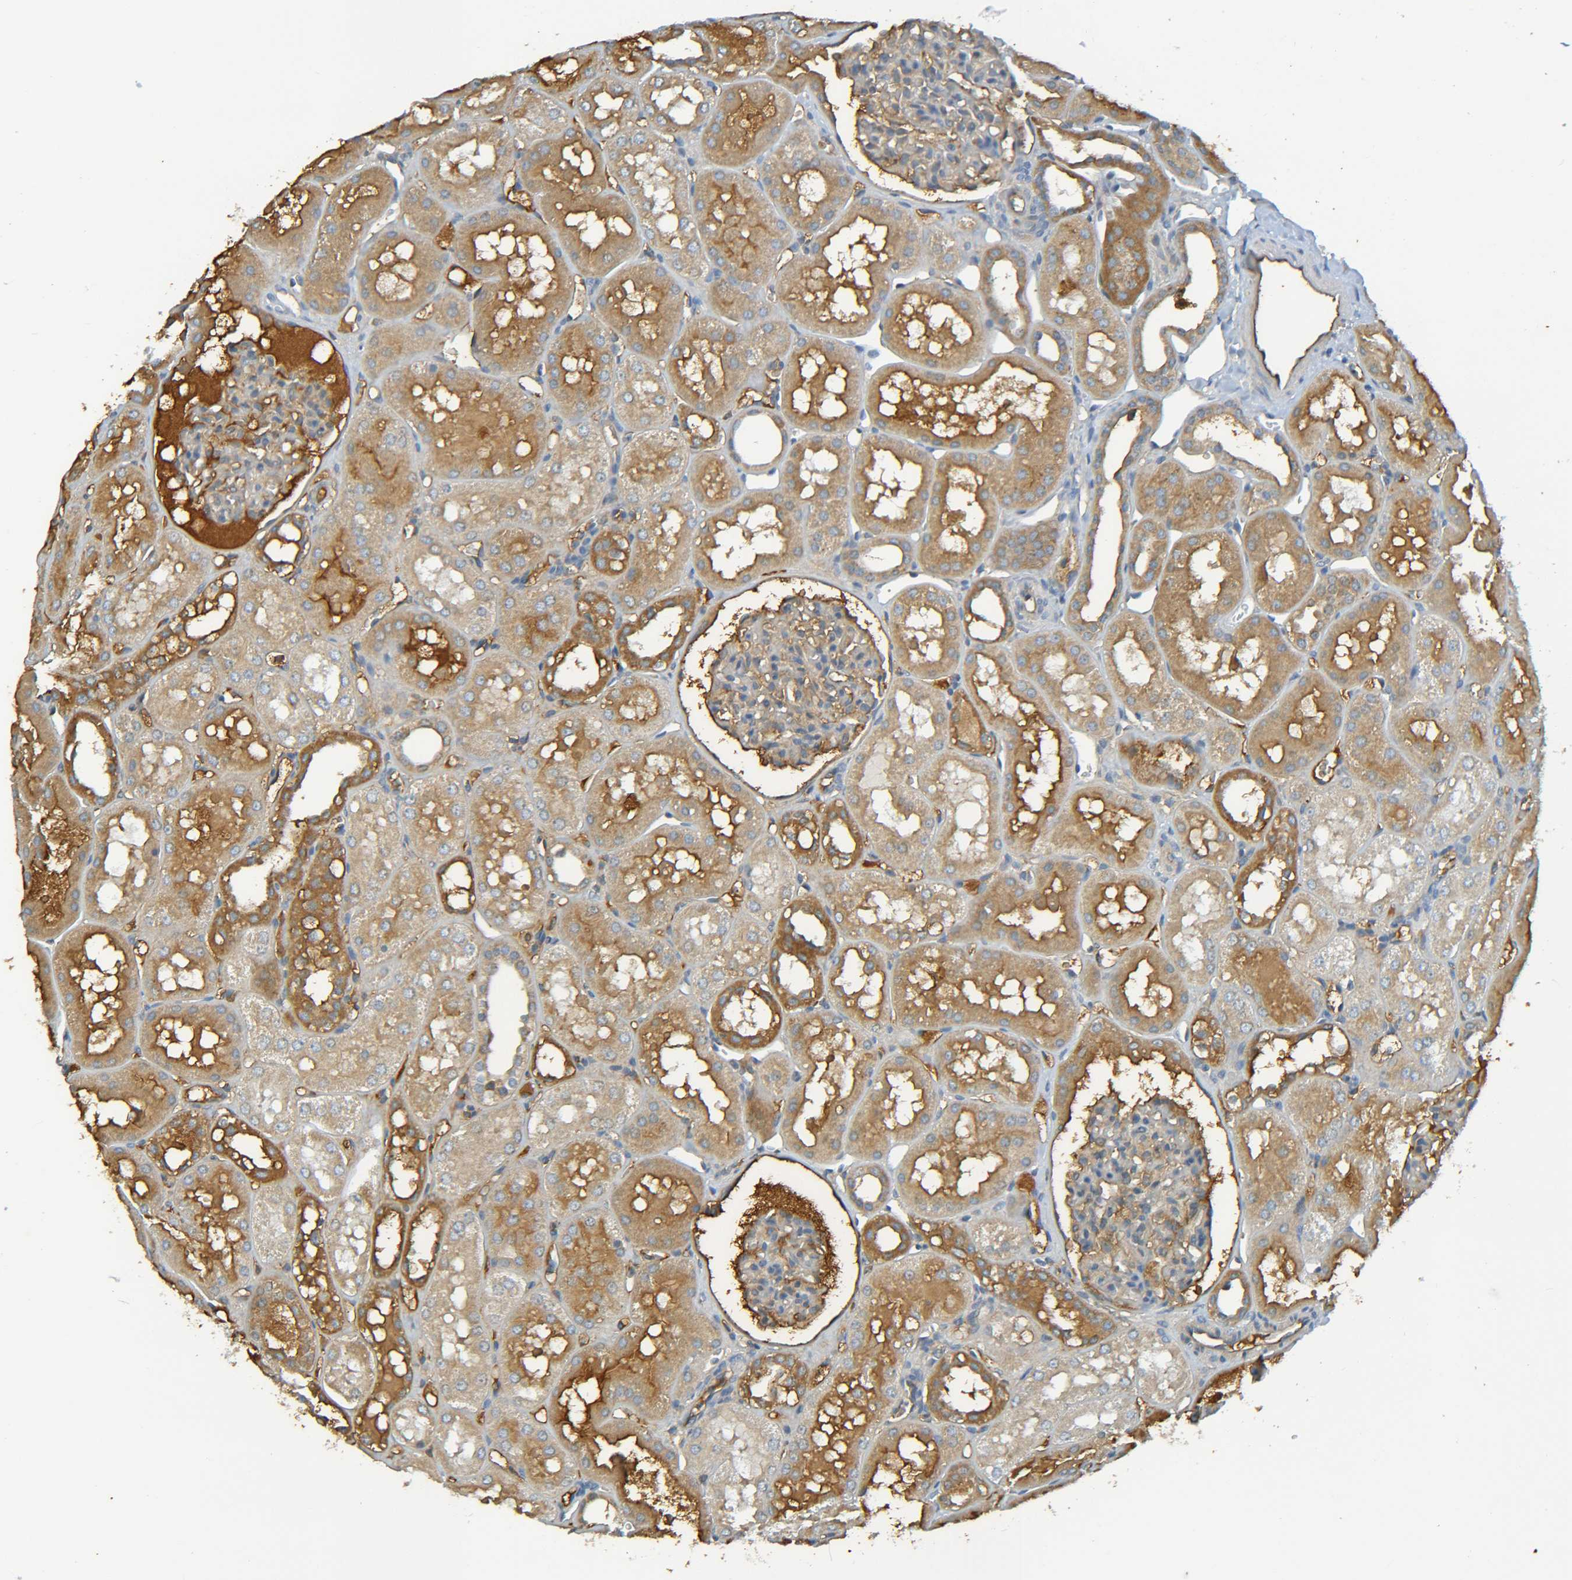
{"staining": {"intensity": "weak", "quantity": "25%-75%", "location": "cytoplasmic/membranous"}, "tissue": "kidney", "cell_type": "Cells in glomeruli", "image_type": "normal", "snomed": [{"axis": "morphology", "description": "Normal tissue, NOS"}, {"axis": "topography", "description": "Kidney"}, {"axis": "topography", "description": "Urinary bladder"}], "caption": "Cells in glomeruli exhibit low levels of weak cytoplasmic/membranous expression in approximately 25%-75% of cells in normal human kidney.", "gene": "C1QA", "patient": {"sex": "male", "age": 16}}